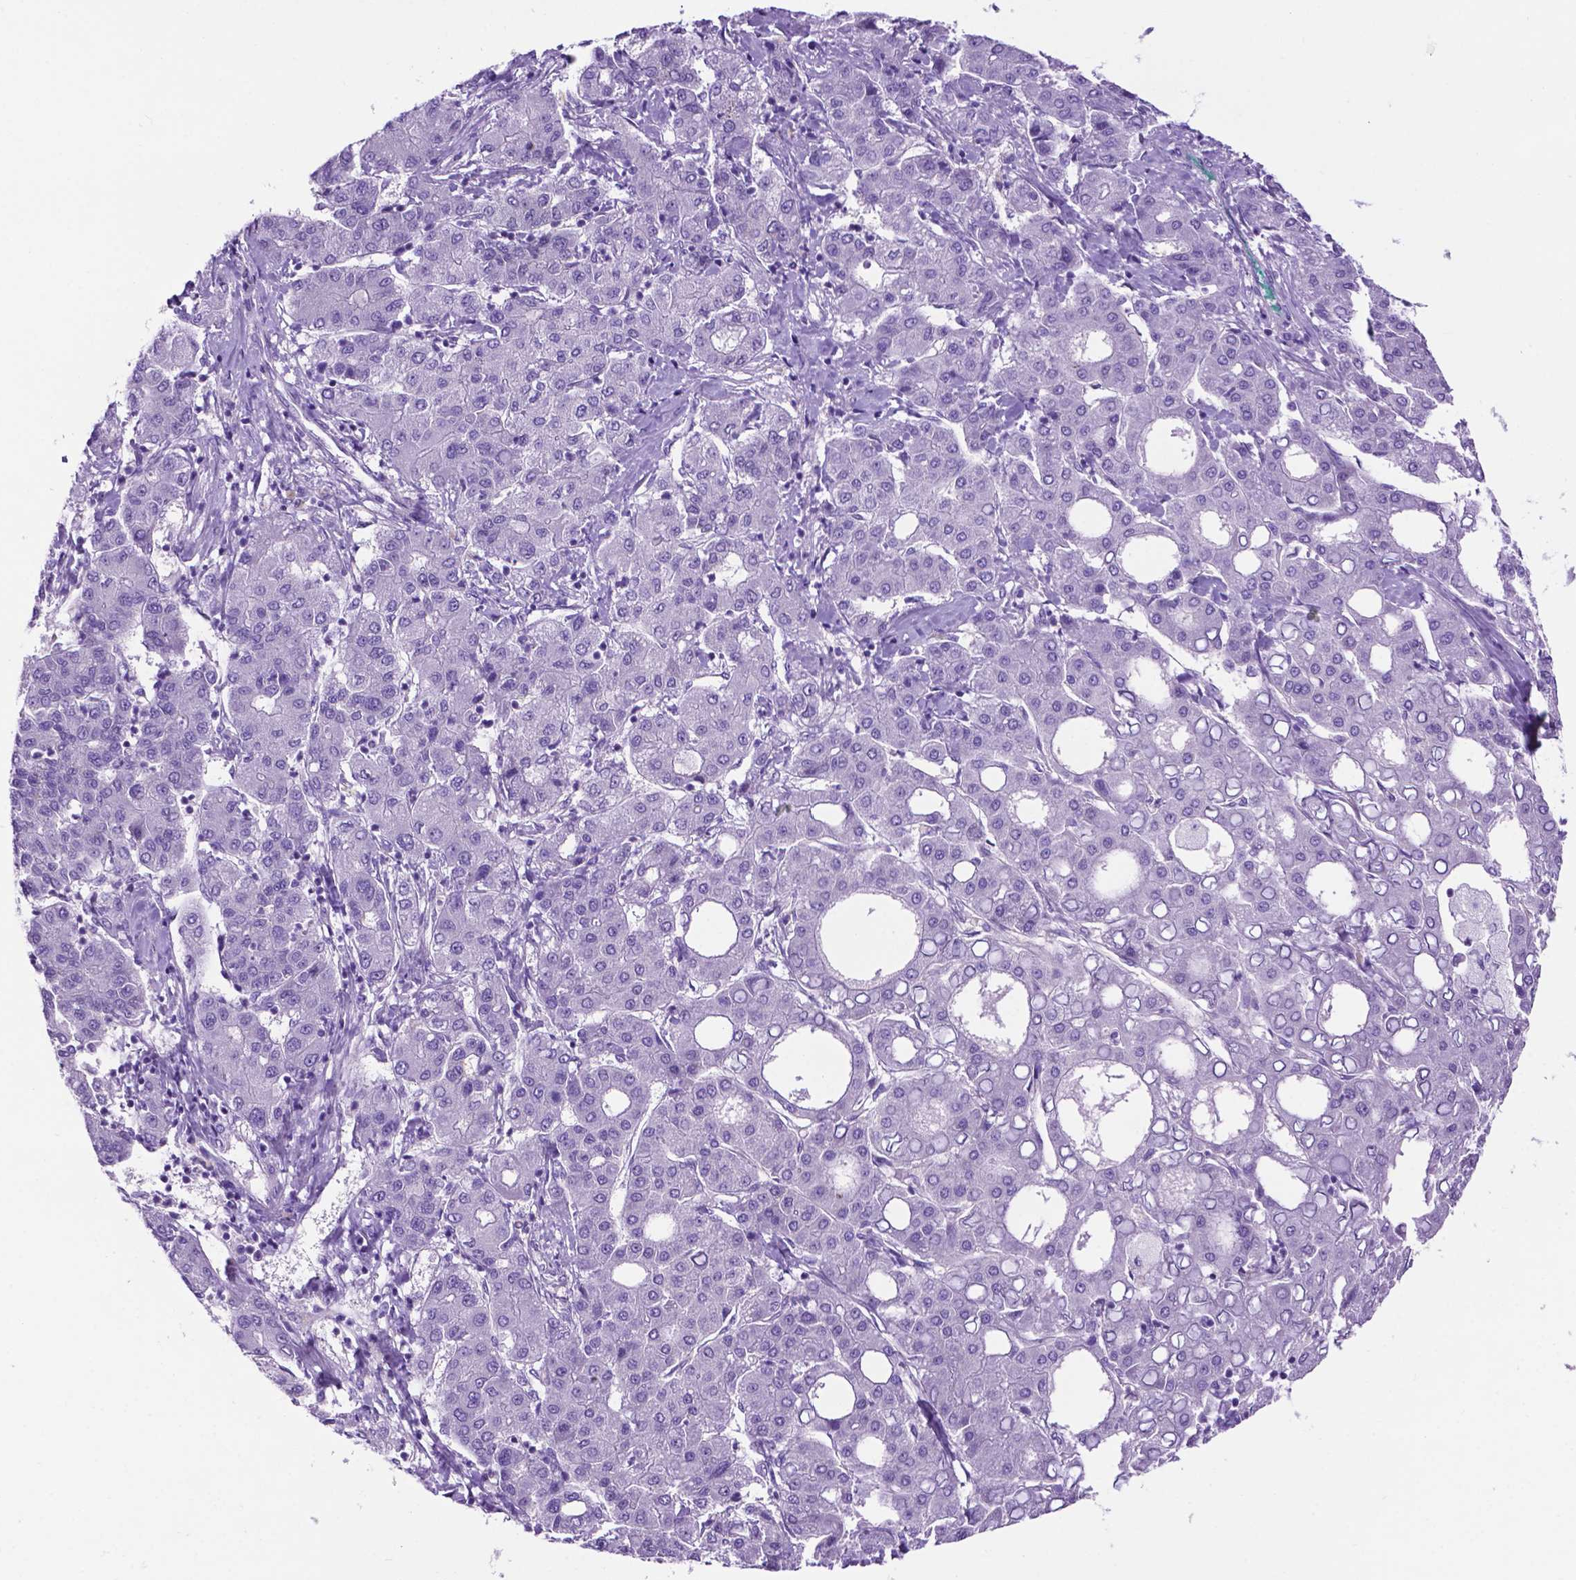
{"staining": {"intensity": "negative", "quantity": "none", "location": "none"}, "tissue": "liver cancer", "cell_type": "Tumor cells", "image_type": "cancer", "snomed": [{"axis": "morphology", "description": "Carcinoma, Hepatocellular, NOS"}, {"axis": "topography", "description": "Liver"}], "caption": "A histopathology image of human liver cancer (hepatocellular carcinoma) is negative for staining in tumor cells.", "gene": "TACSTD2", "patient": {"sex": "male", "age": 65}}